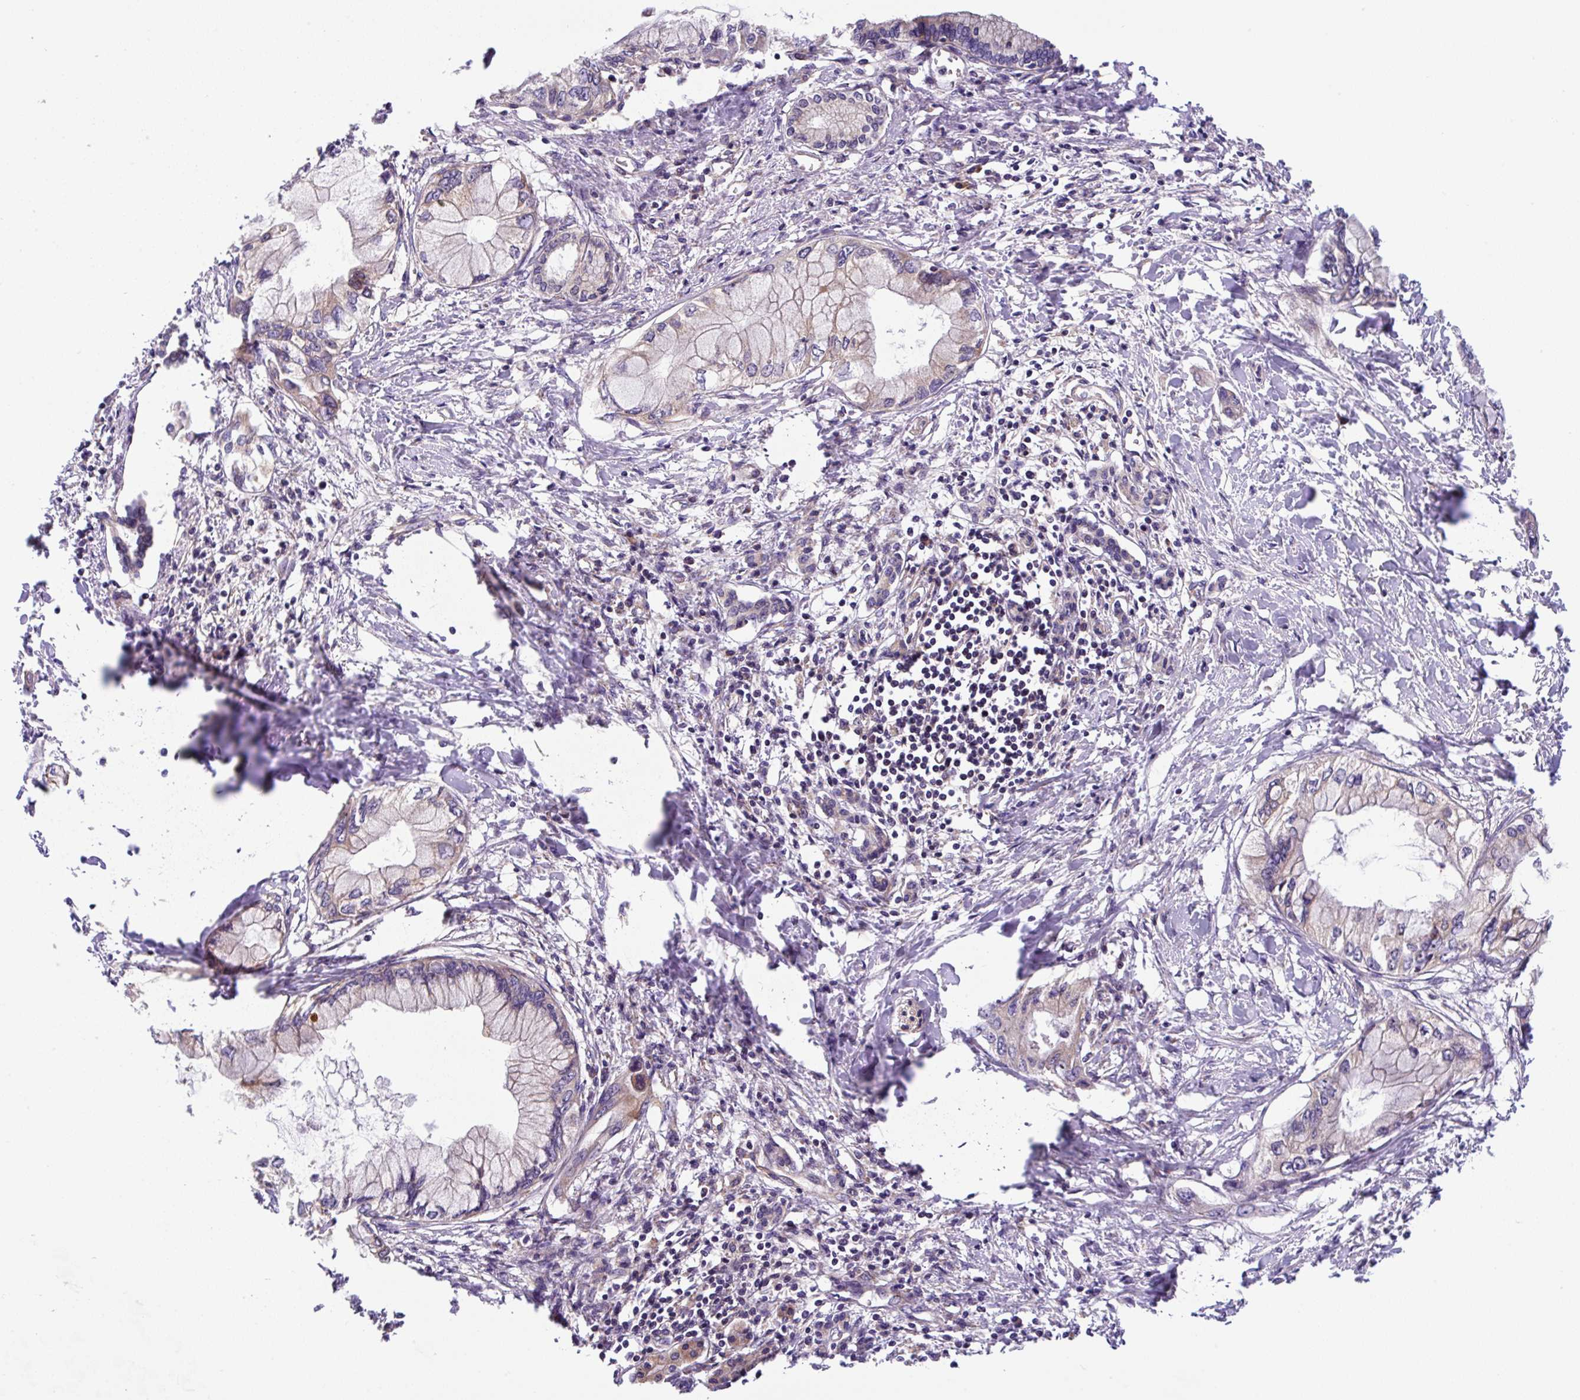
{"staining": {"intensity": "weak", "quantity": "<25%", "location": "cytoplasmic/membranous"}, "tissue": "pancreatic cancer", "cell_type": "Tumor cells", "image_type": "cancer", "snomed": [{"axis": "morphology", "description": "Adenocarcinoma, NOS"}, {"axis": "topography", "description": "Pancreas"}], "caption": "The micrograph reveals no staining of tumor cells in pancreatic cancer.", "gene": "APOBEC3D", "patient": {"sex": "male", "age": 48}}